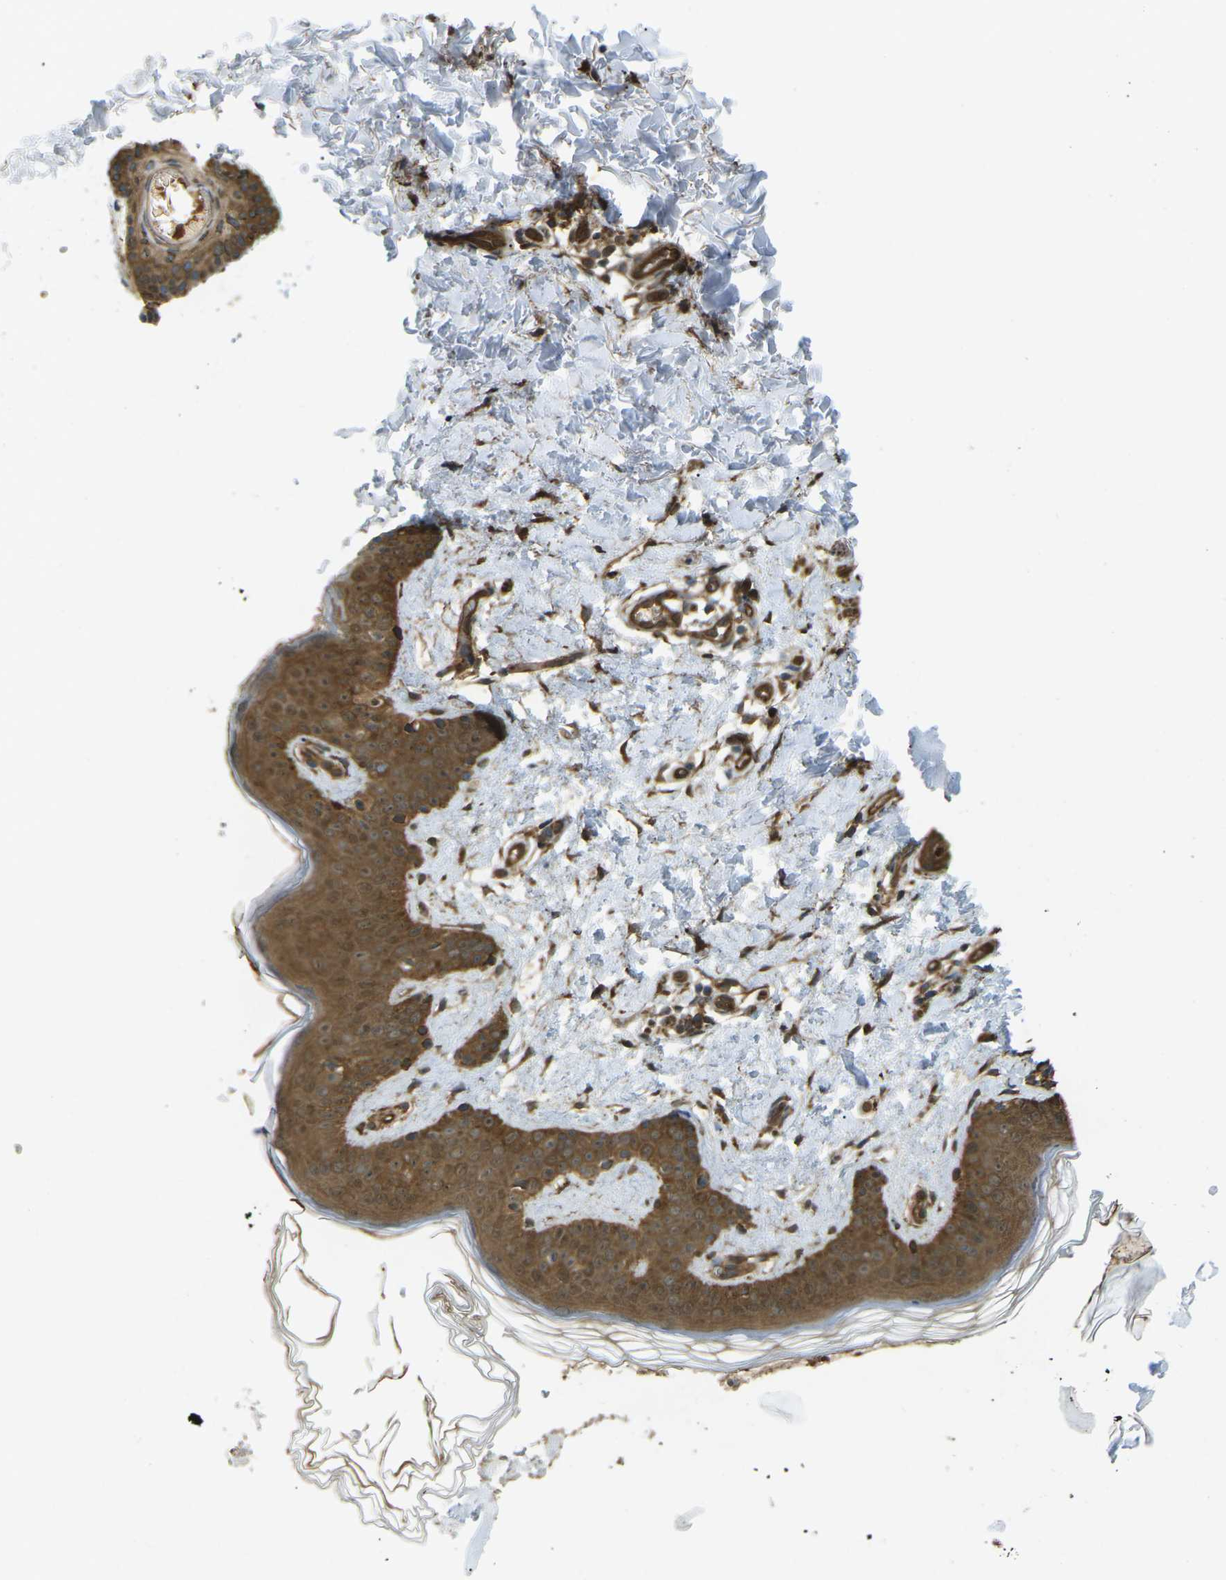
{"staining": {"intensity": "moderate", "quantity": ">75%", "location": "cytoplasmic/membranous"}, "tissue": "skin", "cell_type": "Fibroblasts", "image_type": "normal", "snomed": [{"axis": "morphology", "description": "Normal tissue, NOS"}, {"axis": "topography", "description": "Skin"}], "caption": "IHC photomicrograph of normal human skin stained for a protein (brown), which displays medium levels of moderate cytoplasmic/membranous staining in approximately >75% of fibroblasts.", "gene": "CHMP3", "patient": {"sex": "male", "age": 40}}